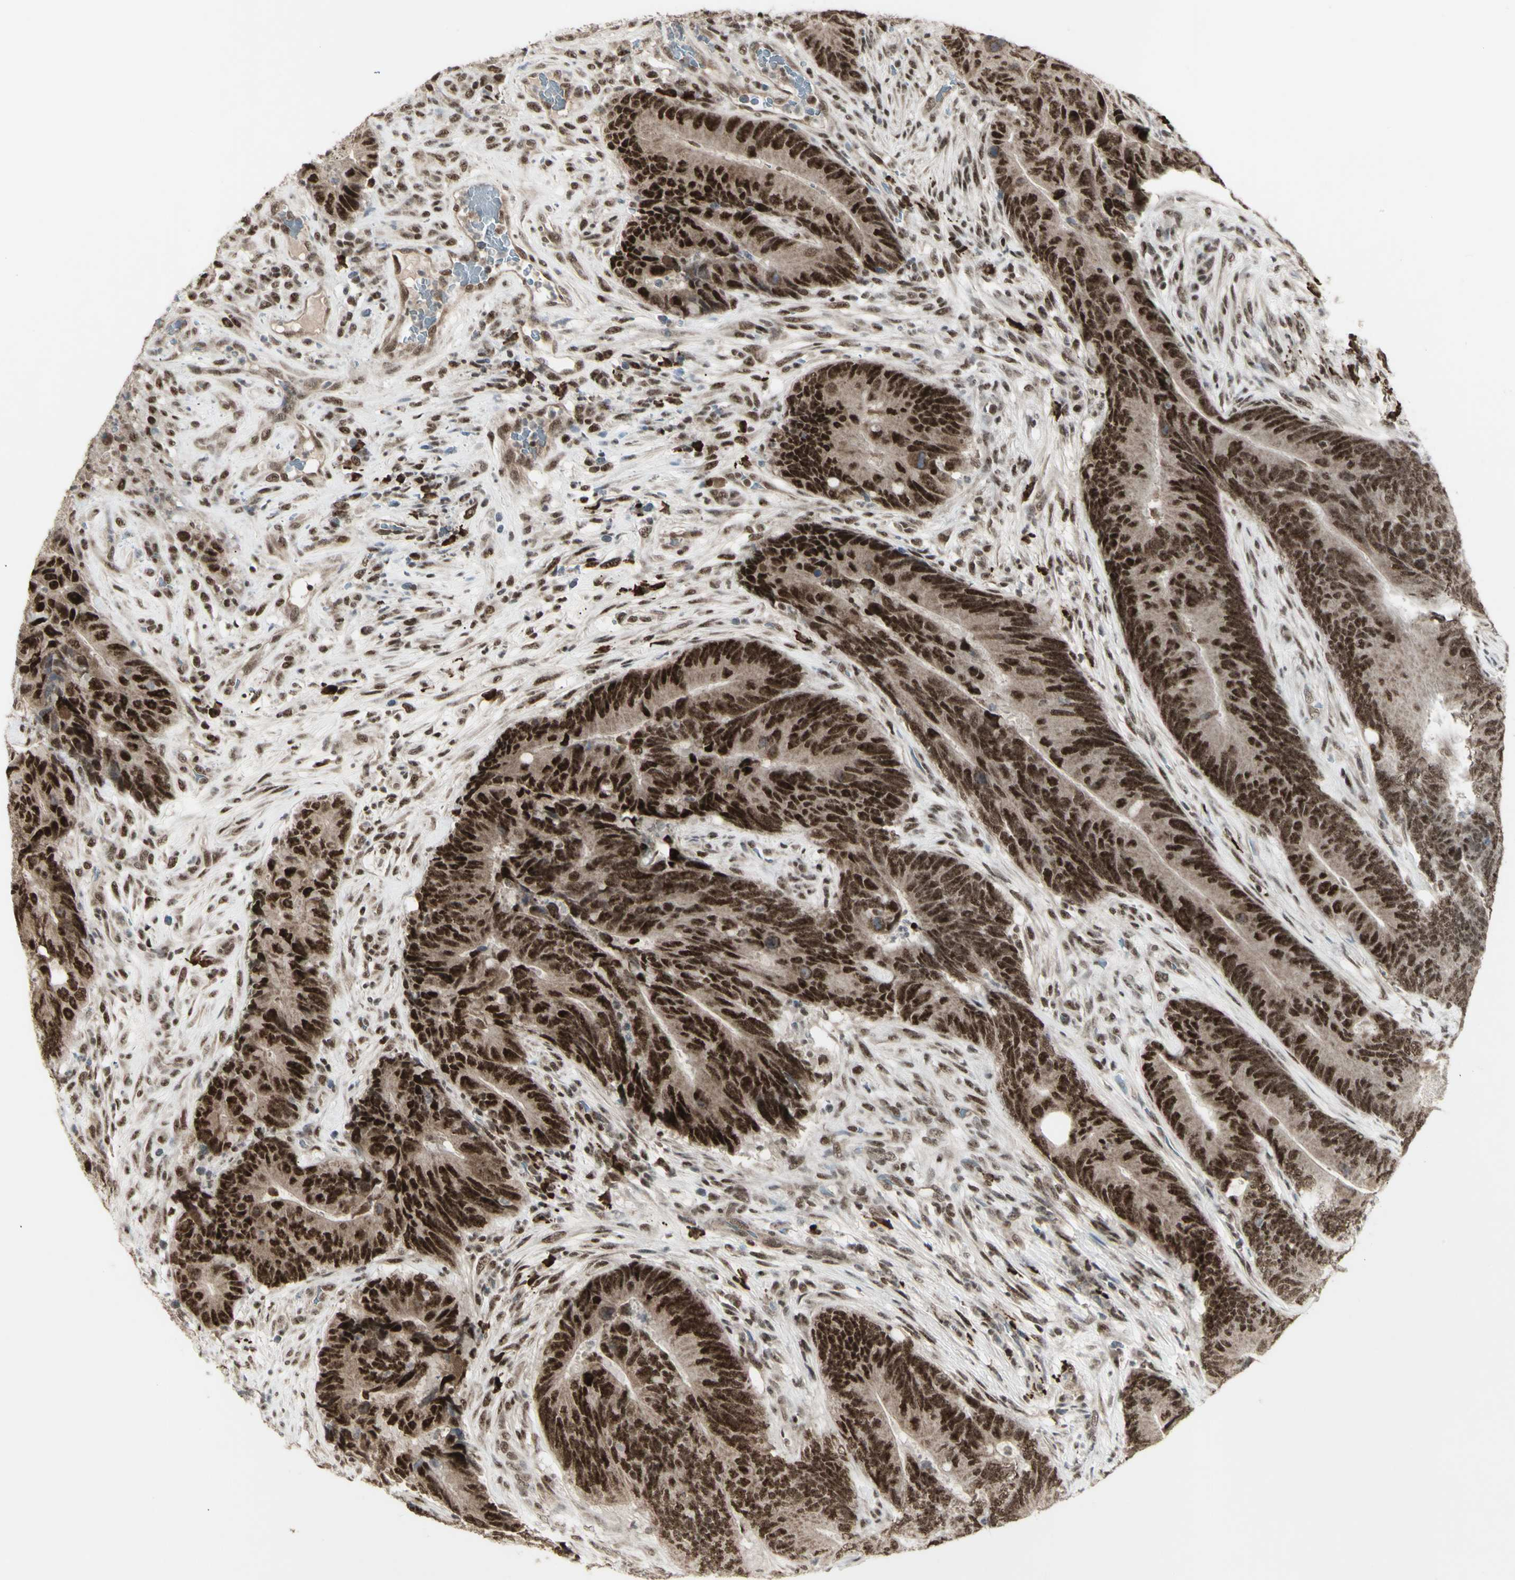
{"staining": {"intensity": "strong", "quantity": ">75%", "location": "nuclear"}, "tissue": "colorectal cancer", "cell_type": "Tumor cells", "image_type": "cancer", "snomed": [{"axis": "morphology", "description": "Normal tissue, NOS"}, {"axis": "morphology", "description": "Adenocarcinoma, NOS"}, {"axis": "topography", "description": "Colon"}], "caption": "There is high levels of strong nuclear expression in tumor cells of colorectal cancer (adenocarcinoma), as demonstrated by immunohistochemical staining (brown color).", "gene": "CCNT1", "patient": {"sex": "male", "age": 56}}